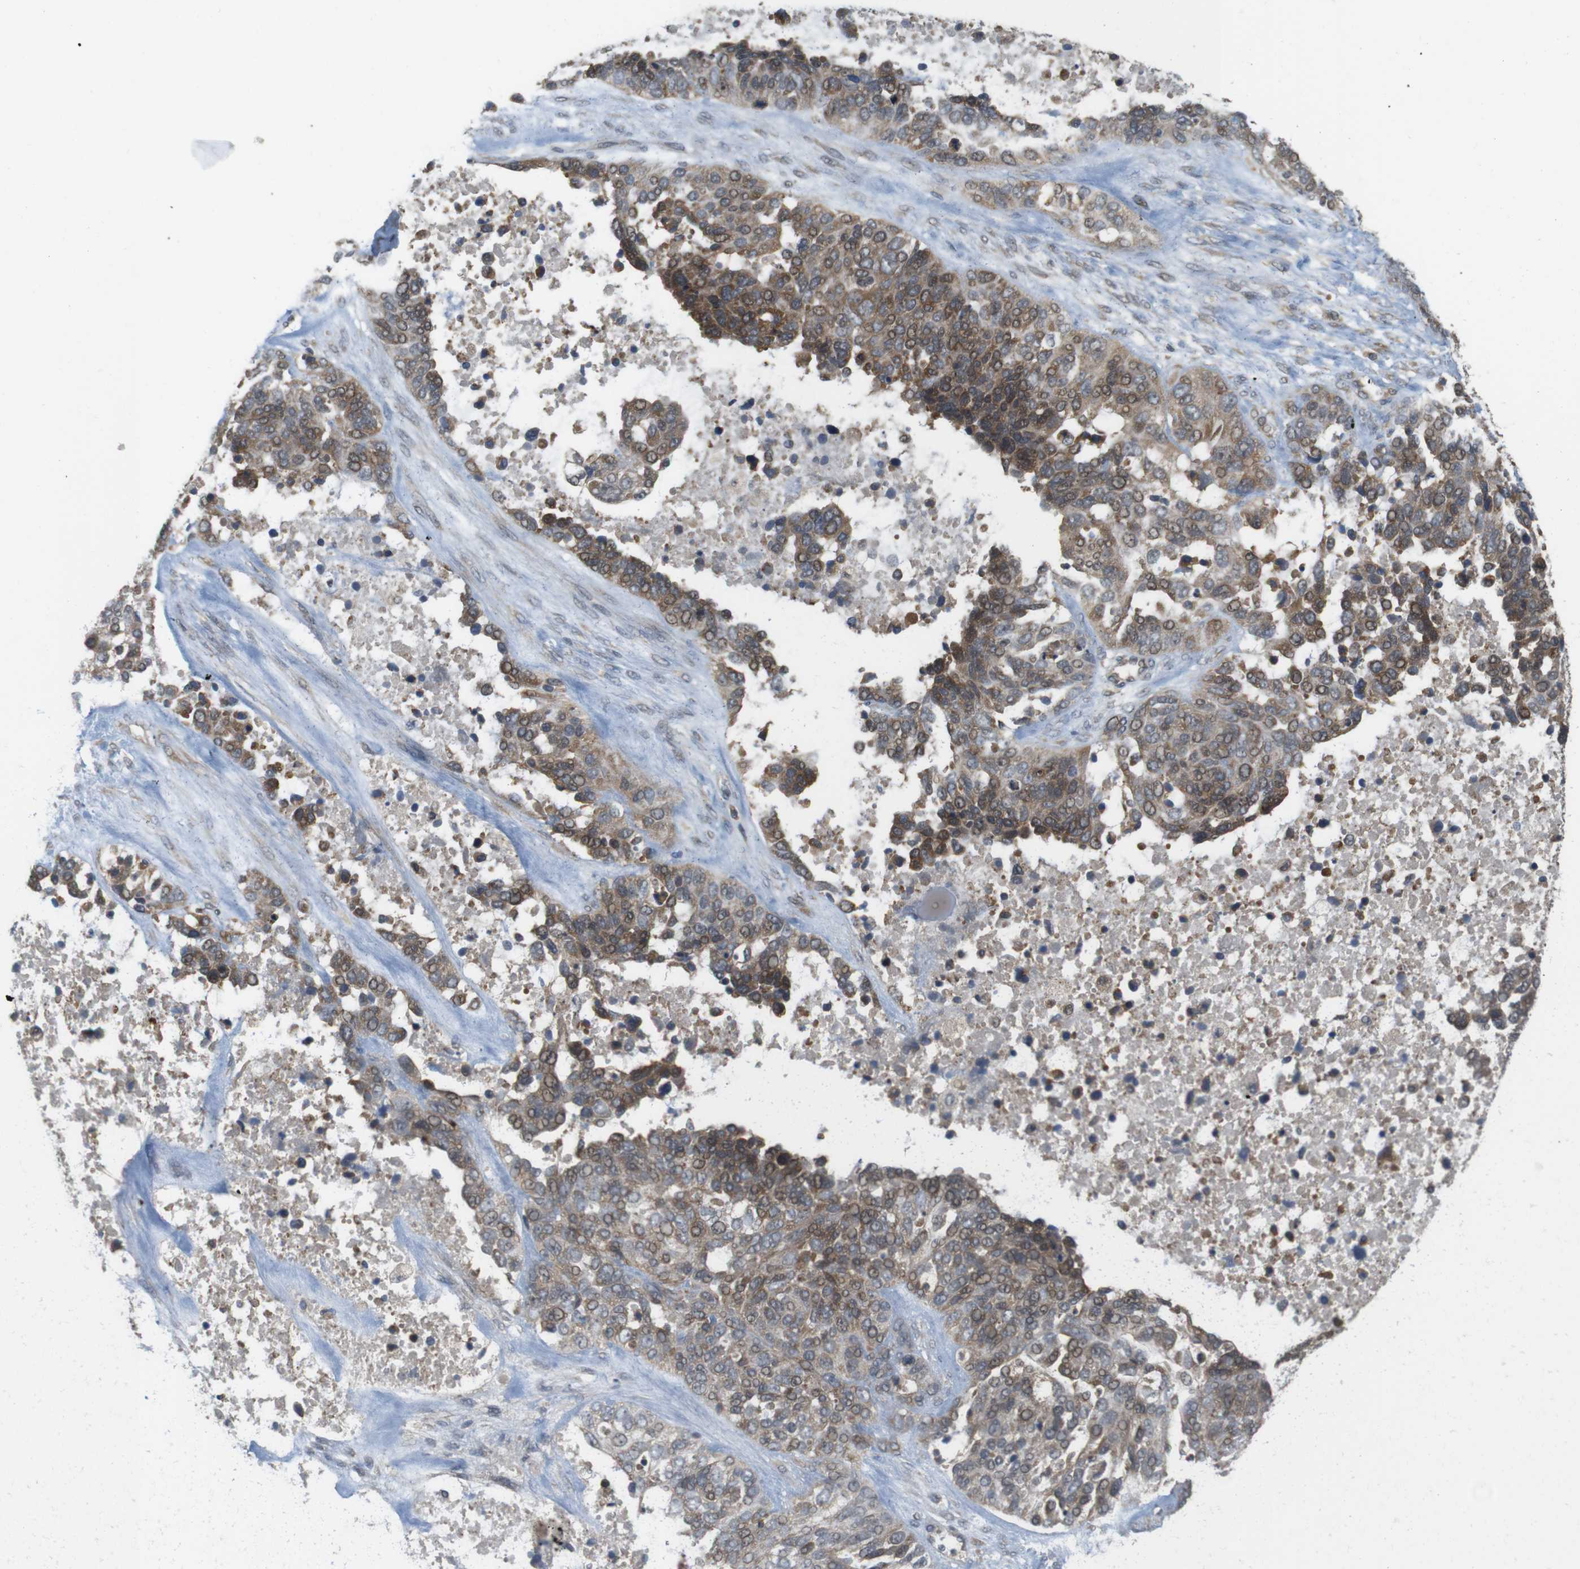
{"staining": {"intensity": "moderate", "quantity": ">75%", "location": "cytoplasmic/membranous"}, "tissue": "ovarian cancer", "cell_type": "Tumor cells", "image_type": "cancer", "snomed": [{"axis": "morphology", "description": "Cystadenocarcinoma, serous, NOS"}, {"axis": "topography", "description": "Ovary"}], "caption": "Immunohistochemical staining of ovarian serous cystadenocarcinoma displays medium levels of moderate cytoplasmic/membranous protein positivity in approximately >75% of tumor cells.", "gene": "RNF130", "patient": {"sex": "female", "age": 44}}